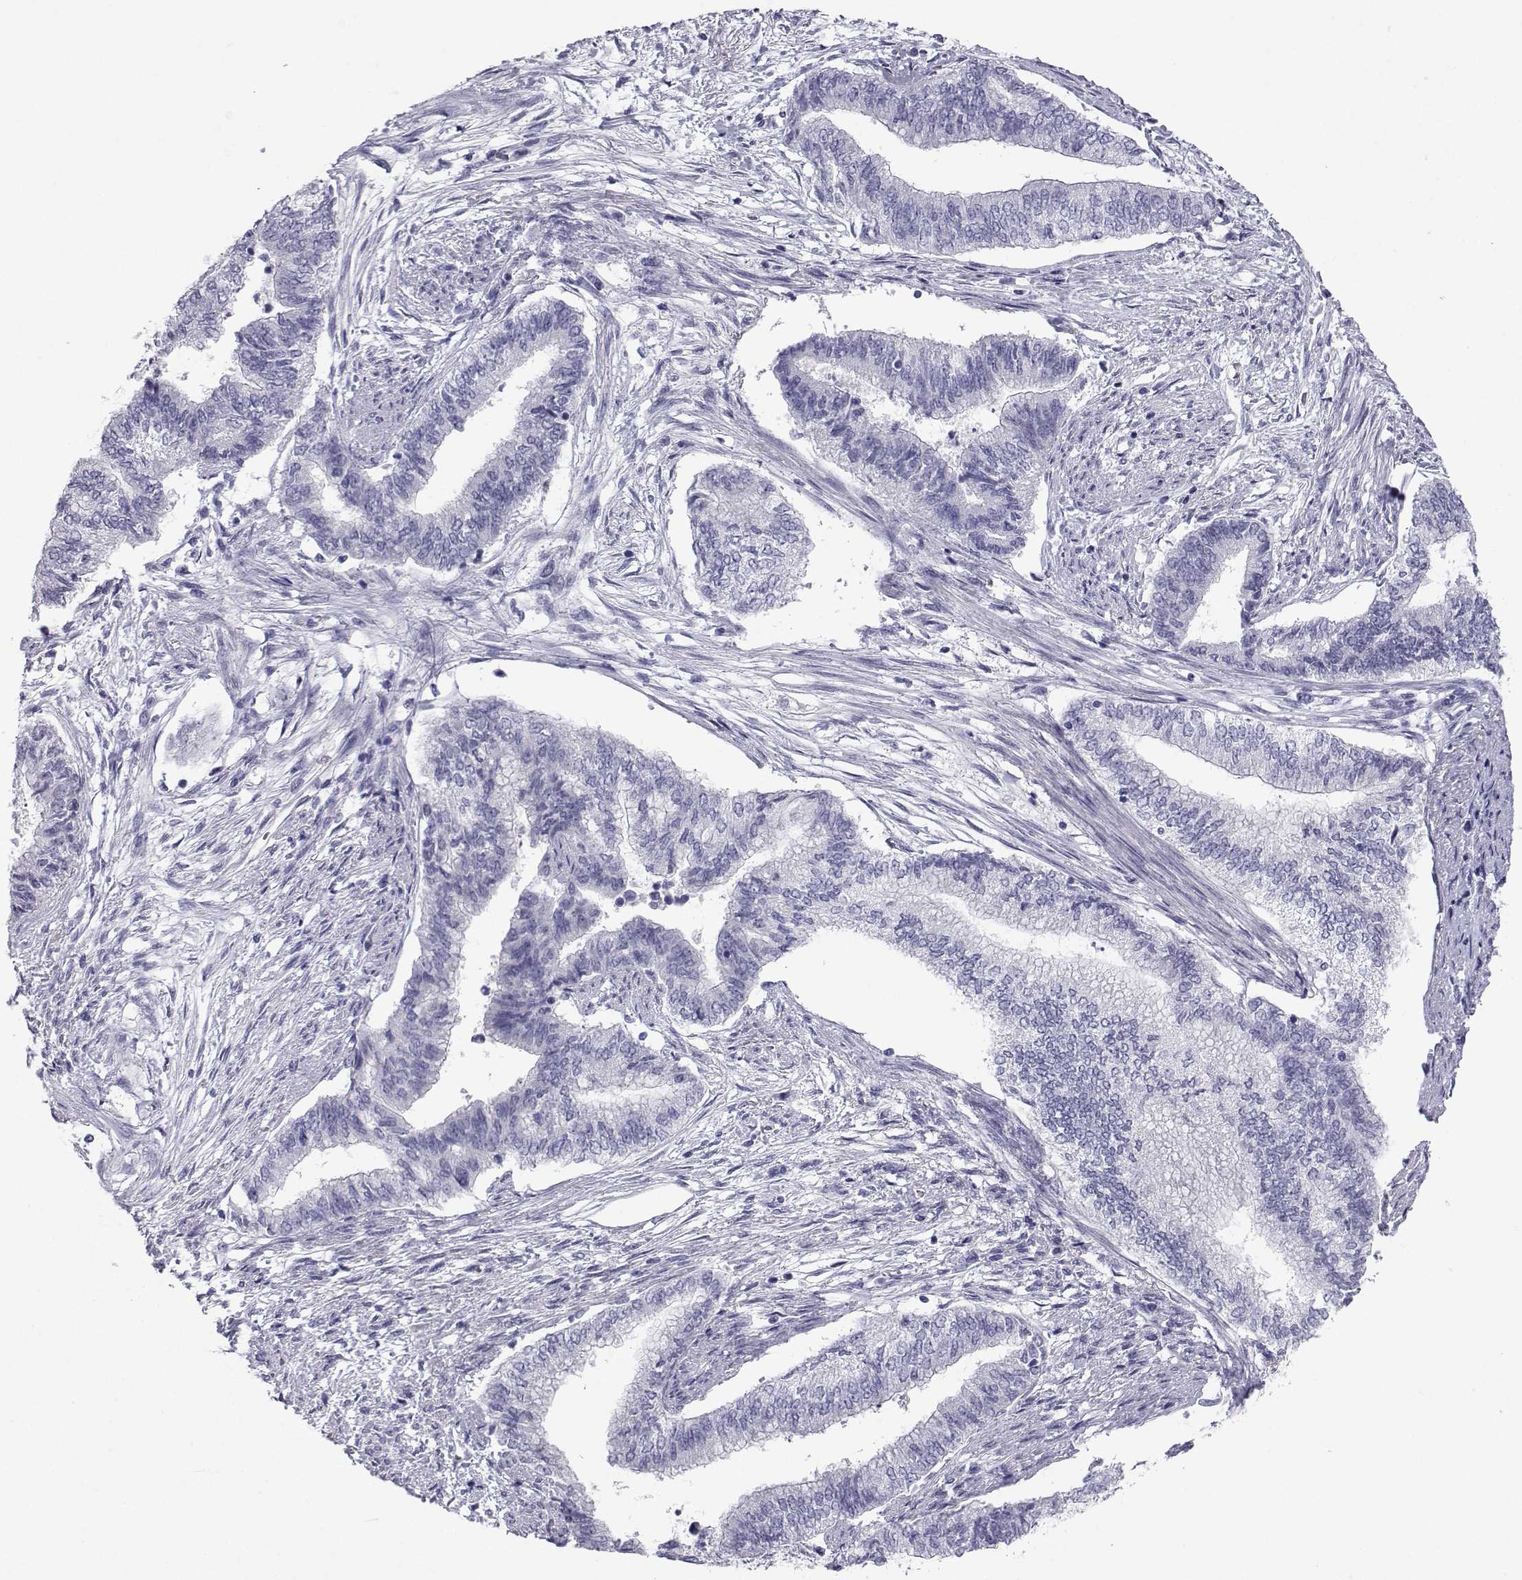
{"staining": {"intensity": "negative", "quantity": "none", "location": "none"}, "tissue": "endometrial cancer", "cell_type": "Tumor cells", "image_type": "cancer", "snomed": [{"axis": "morphology", "description": "Adenocarcinoma, NOS"}, {"axis": "topography", "description": "Endometrium"}], "caption": "An IHC micrograph of adenocarcinoma (endometrial) is shown. There is no staining in tumor cells of adenocarcinoma (endometrial).", "gene": "PCSK1N", "patient": {"sex": "female", "age": 65}}